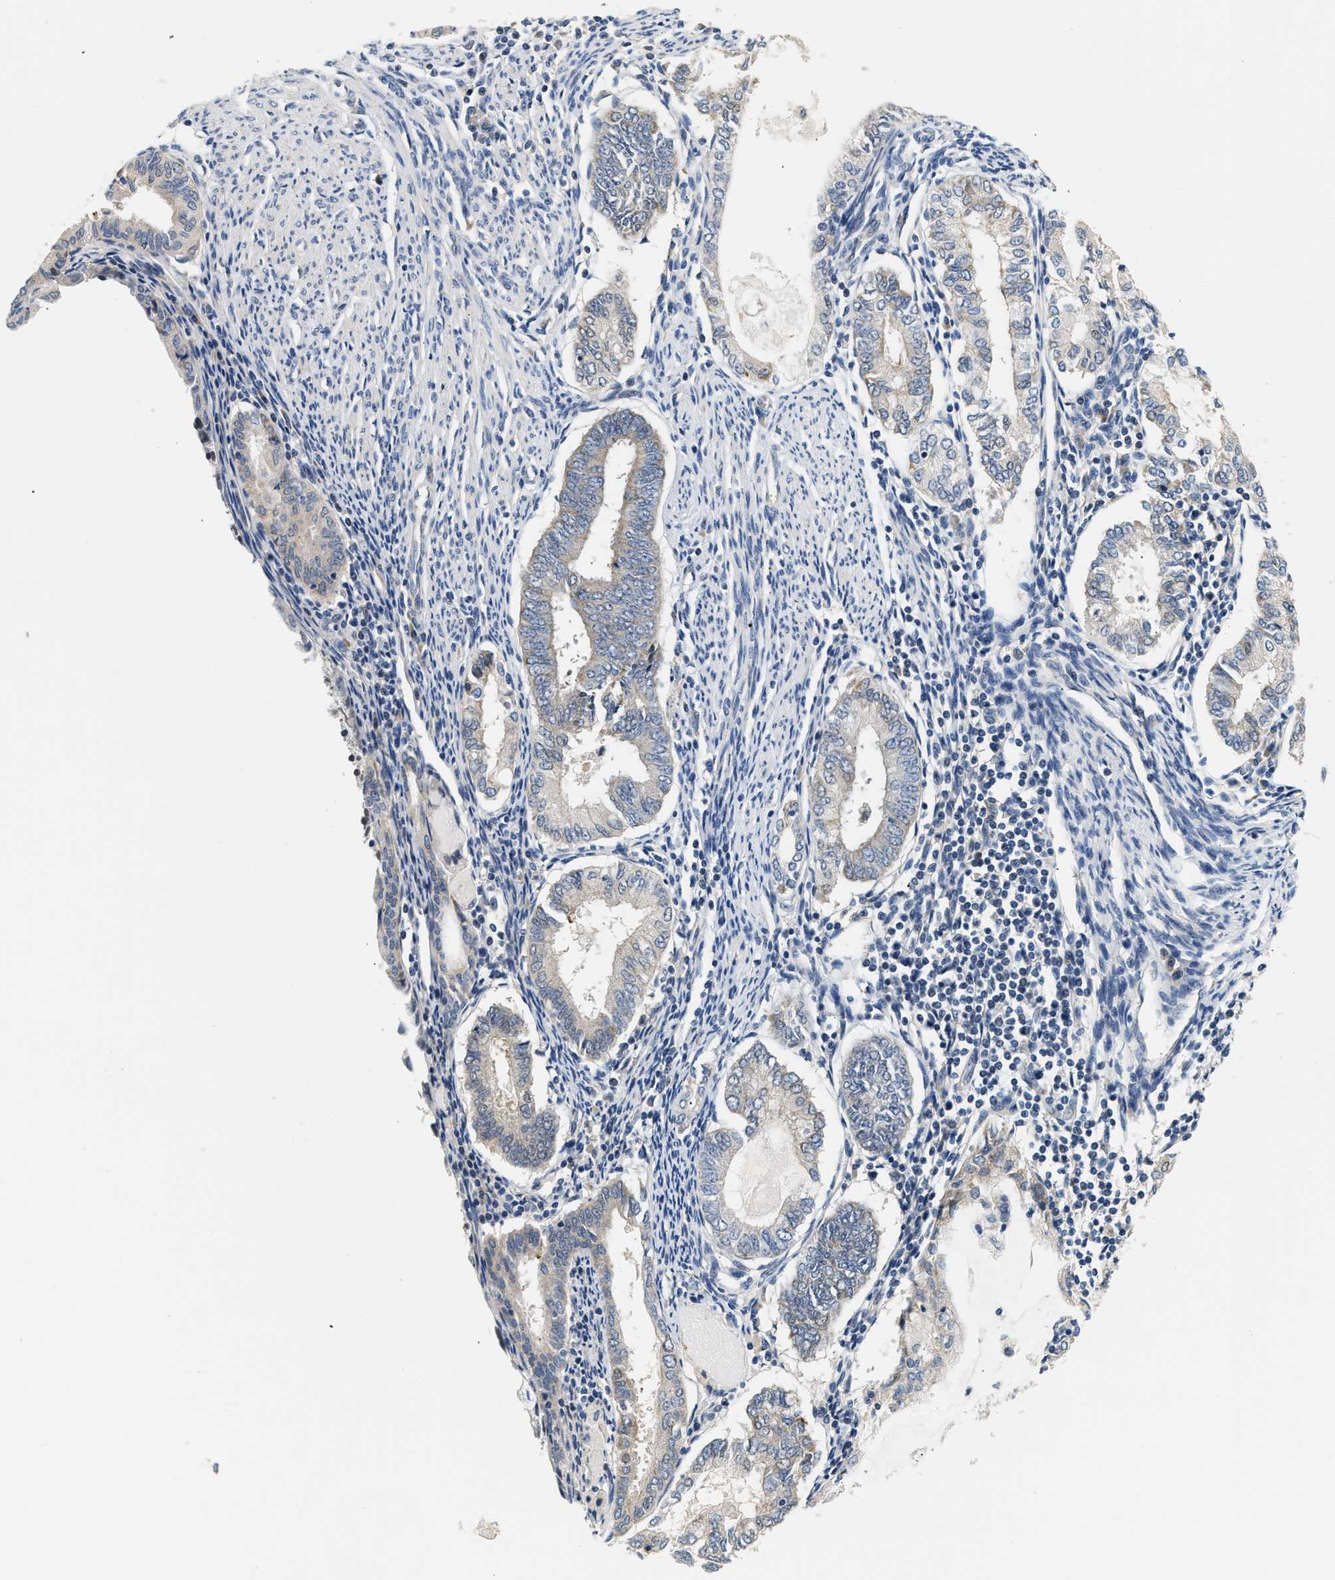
{"staining": {"intensity": "negative", "quantity": "none", "location": "none"}, "tissue": "endometrial cancer", "cell_type": "Tumor cells", "image_type": "cancer", "snomed": [{"axis": "morphology", "description": "Adenocarcinoma, NOS"}, {"axis": "topography", "description": "Endometrium"}], "caption": "Immunohistochemistry (IHC) photomicrograph of neoplastic tissue: human adenocarcinoma (endometrial) stained with DAB demonstrates no significant protein expression in tumor cells. (DAB (3,3'-diaminobenzidine) immunohistochemistry with hematoxylin counter stain).", "gene": "TNIP2", "patient": {"sex": "female", "age": 86}}